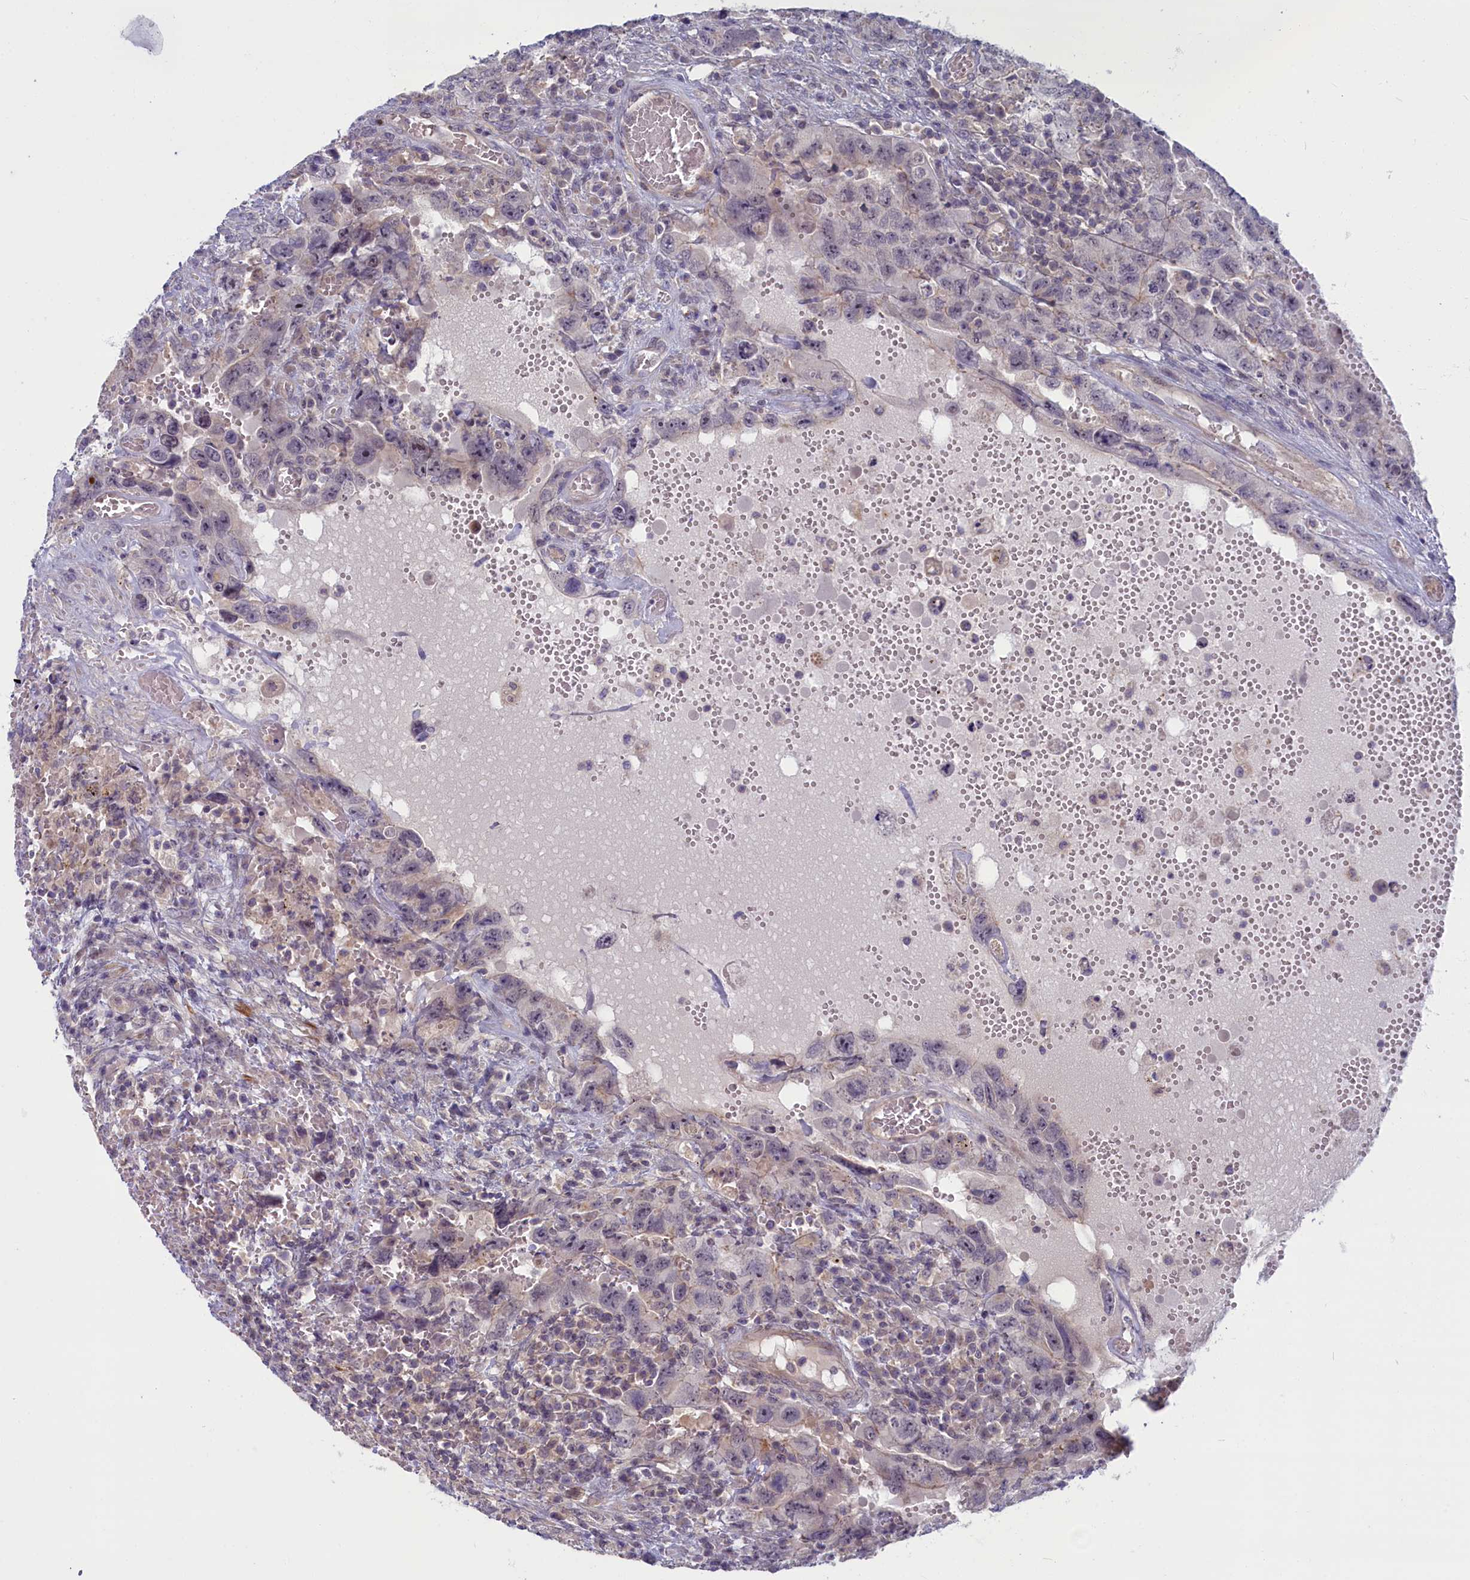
{"staining": {"intensity": "negative", "quantity": "none", "location": "none"}, "tissue": "testis cancer", "cell_type": "Tumor cells", "image_type": "cancer", "snomed": [{"axis": "morphology", "description": "Carcinoma, Embryonal, NOS"}, {"axis": "topography", "description": "Testis"}], "caption": "Tumor cells show no significant protein expression in testis embryonal carcinoma.", "gene": "TRPM4", "patient": {"sex": "male", "age": 26}}